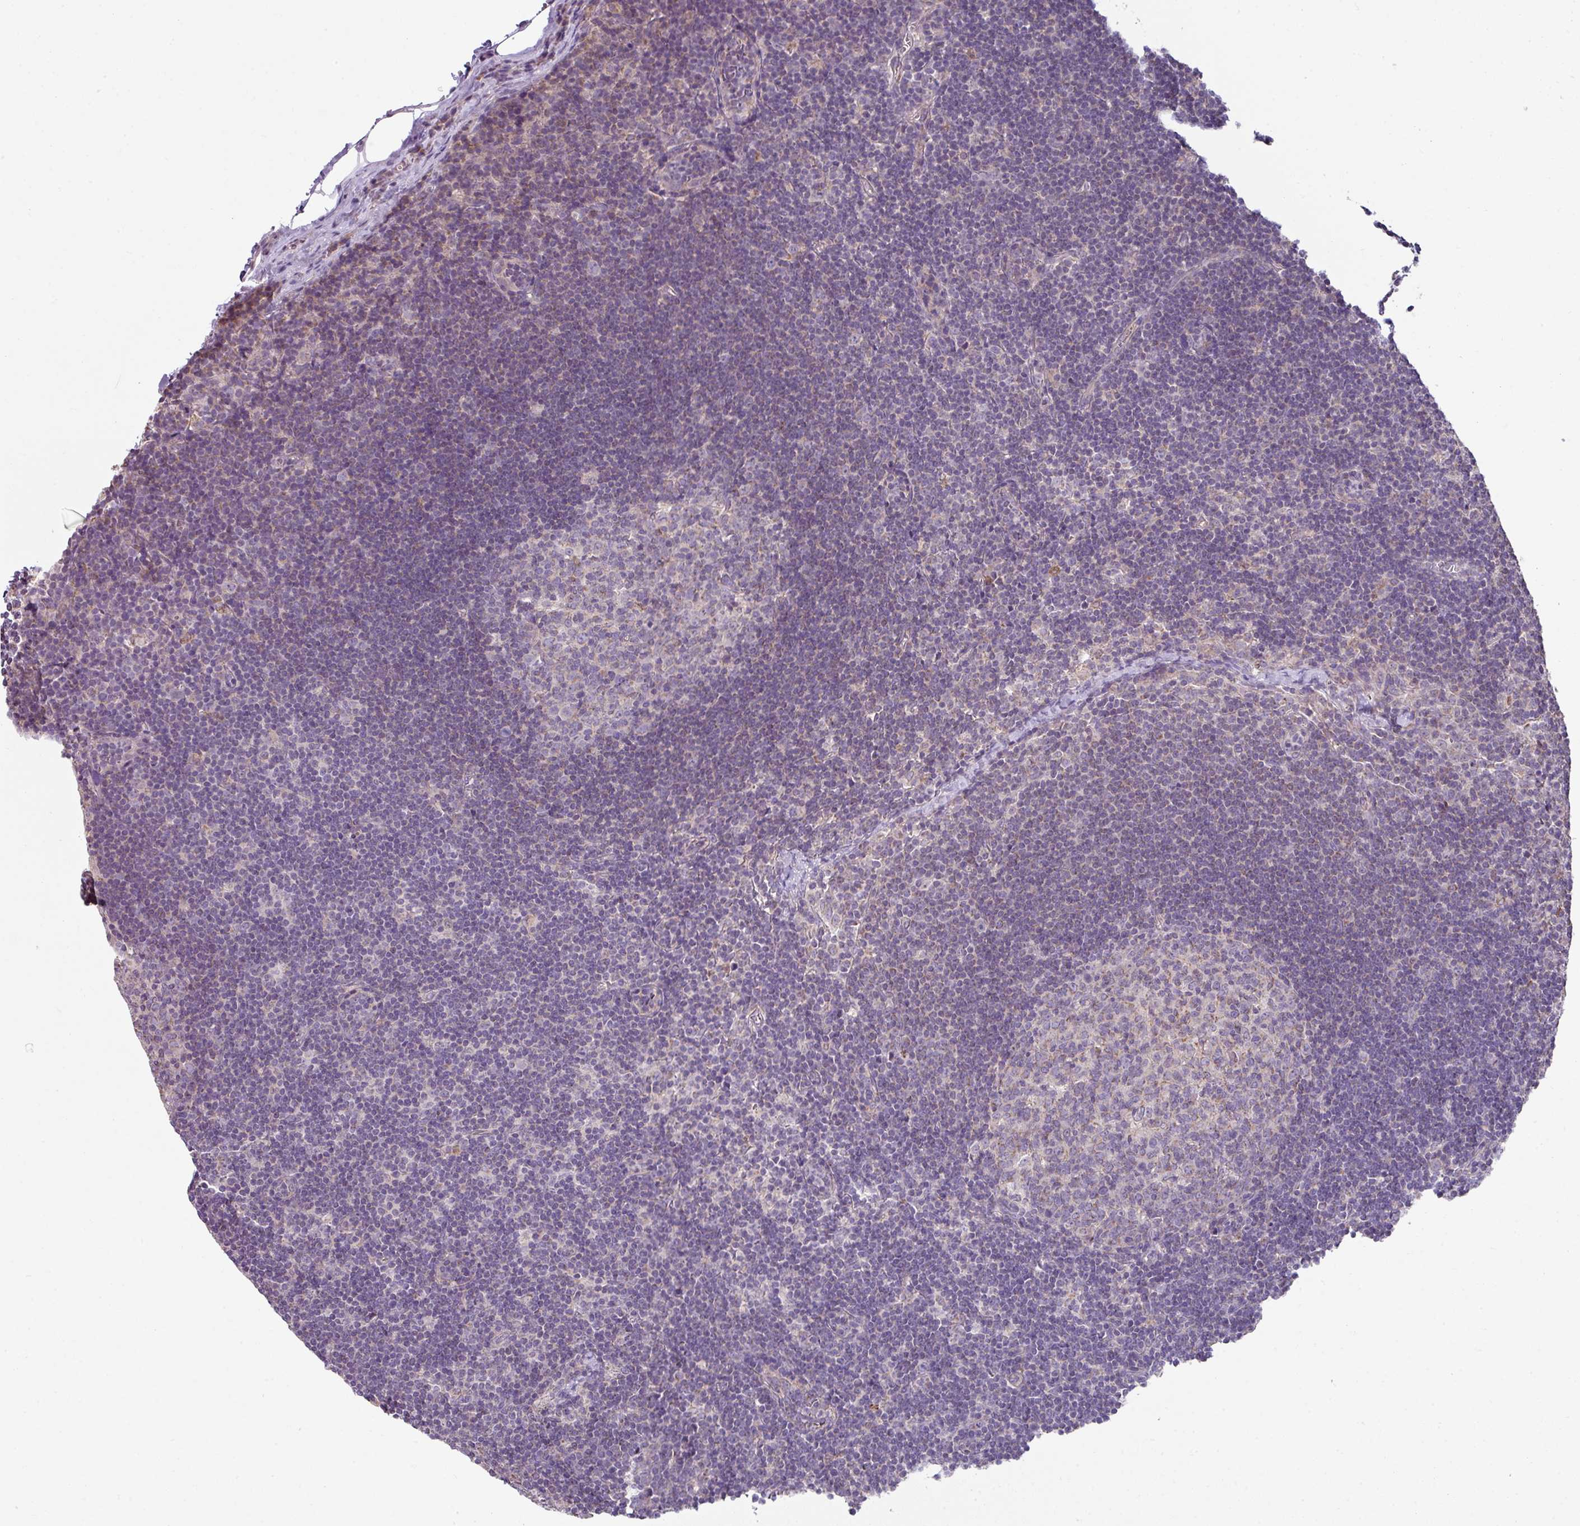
{"staining": {"intensity": "weak", "quantity": "<25%", "location": "cytoplasmic/membranous"}, "tissue": "lymph node", "cell_type": "Germinal center cells", "image_type": "normal", "snomed": [{"axis": "morphology", "description": "Normal tissue, NOS"}, {"axis": "topography", "description": "Lymph node"}], "caption": "Normal lymph node was stained to show a protein in brown. There is no significant expression in germinal center cells. The staining is performed using DAB (3,3'-diaminobenzidine) brown chromogen with nuclei counter-stained in using hematoxylin.", "gene": "LRRC9", "patient": {"sex": "female", "age": 29}}